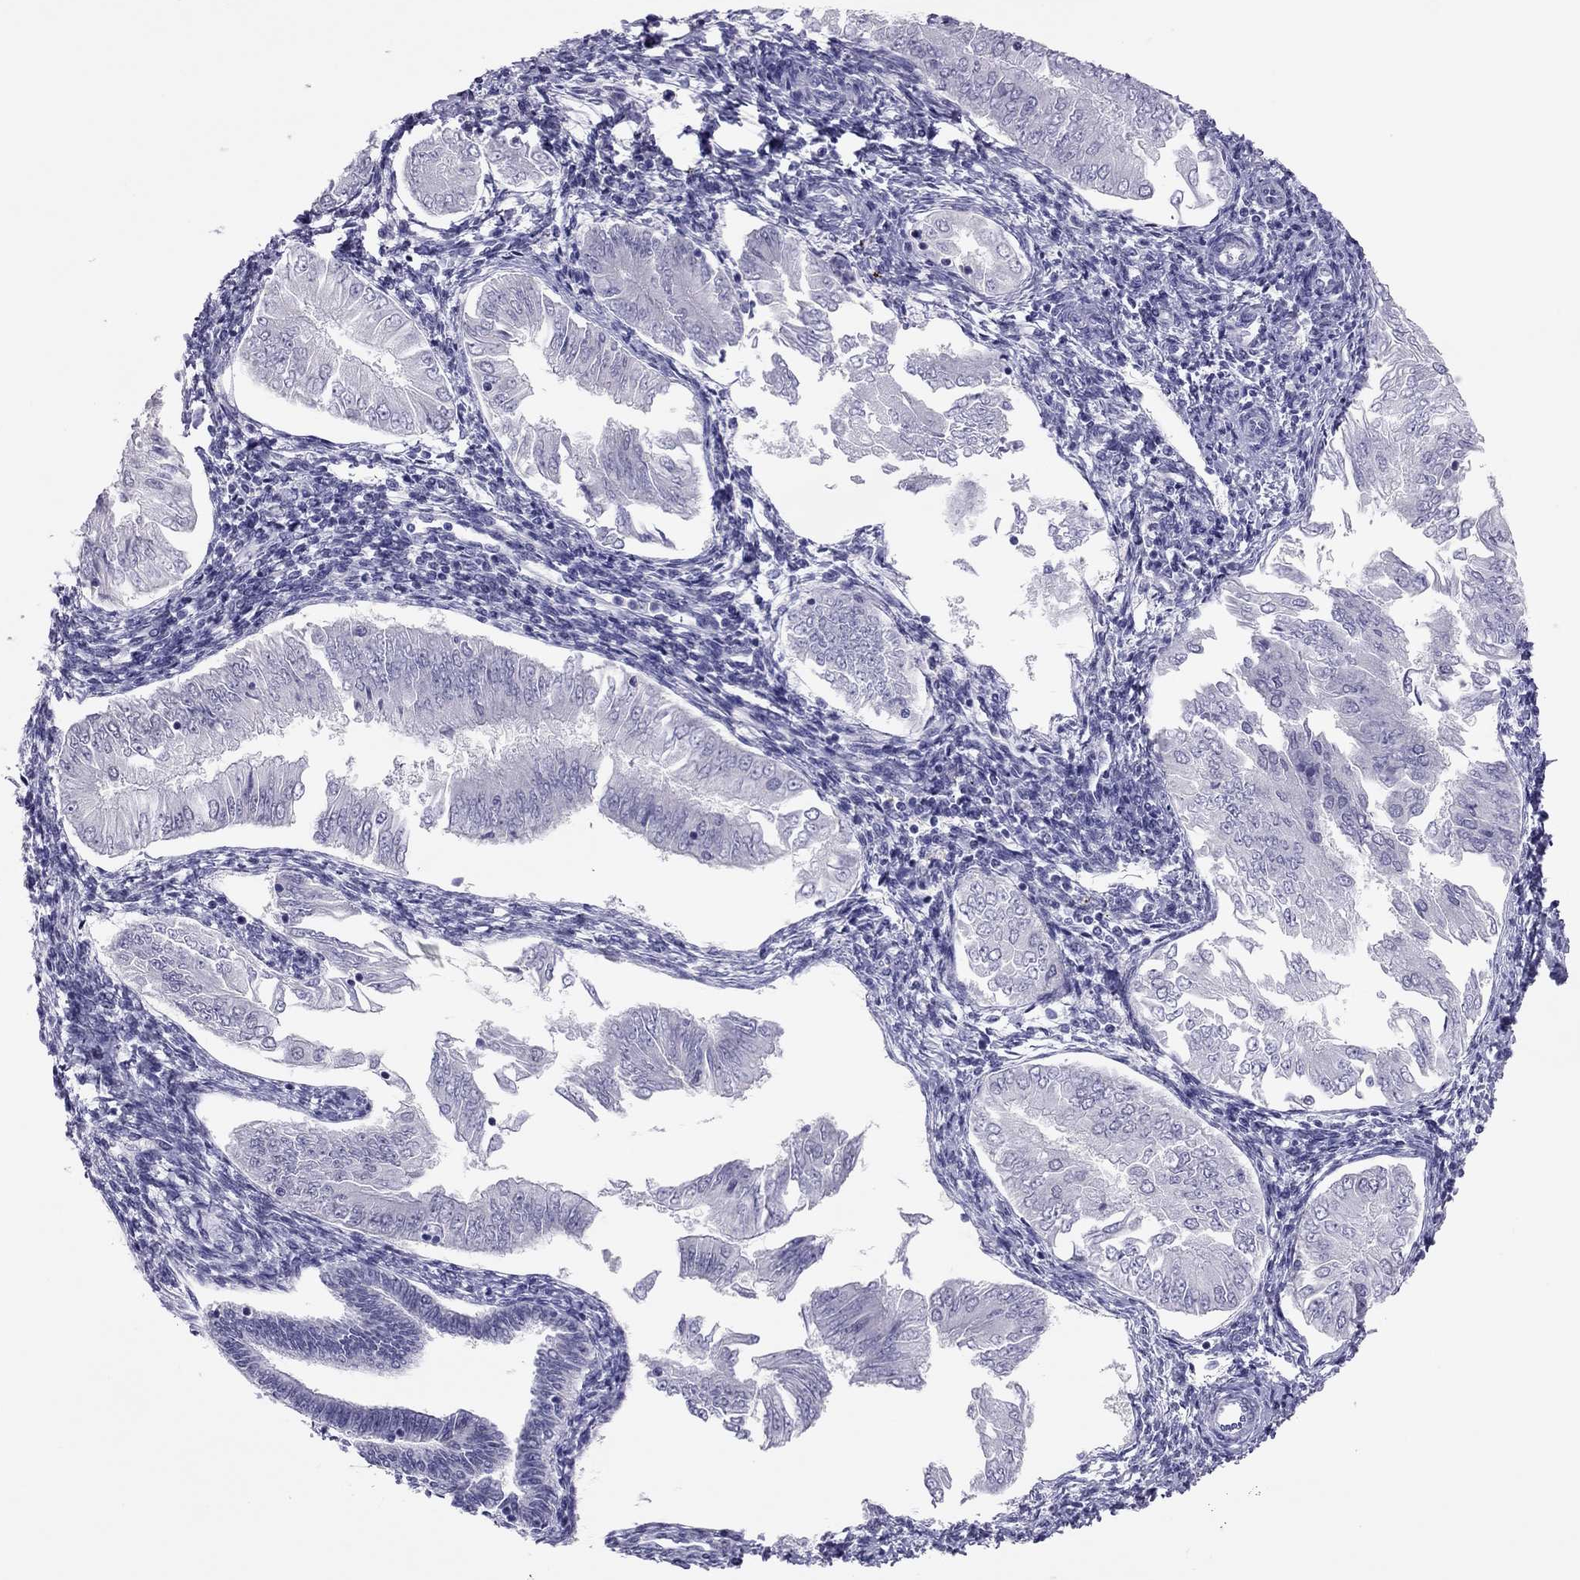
{"staining": {"intensity": "negative", "quantity": "none", "location": "none"}, "tissue": "endometrial cancer", "cell_type": "Tumor cells", "image_type": "cancer", "snomed": [{"axis": "morphology", "description": "Adenocarcinoma, NOS"}, {"axis": "topography", "description": "Endometrium"}], "caption": "This is an IHC image of human adenocarcinoma (endometrial). There is no expression in tumor cells.", "gene": "PHOX2A", "patient": {"sex": "female", "age": 53}}